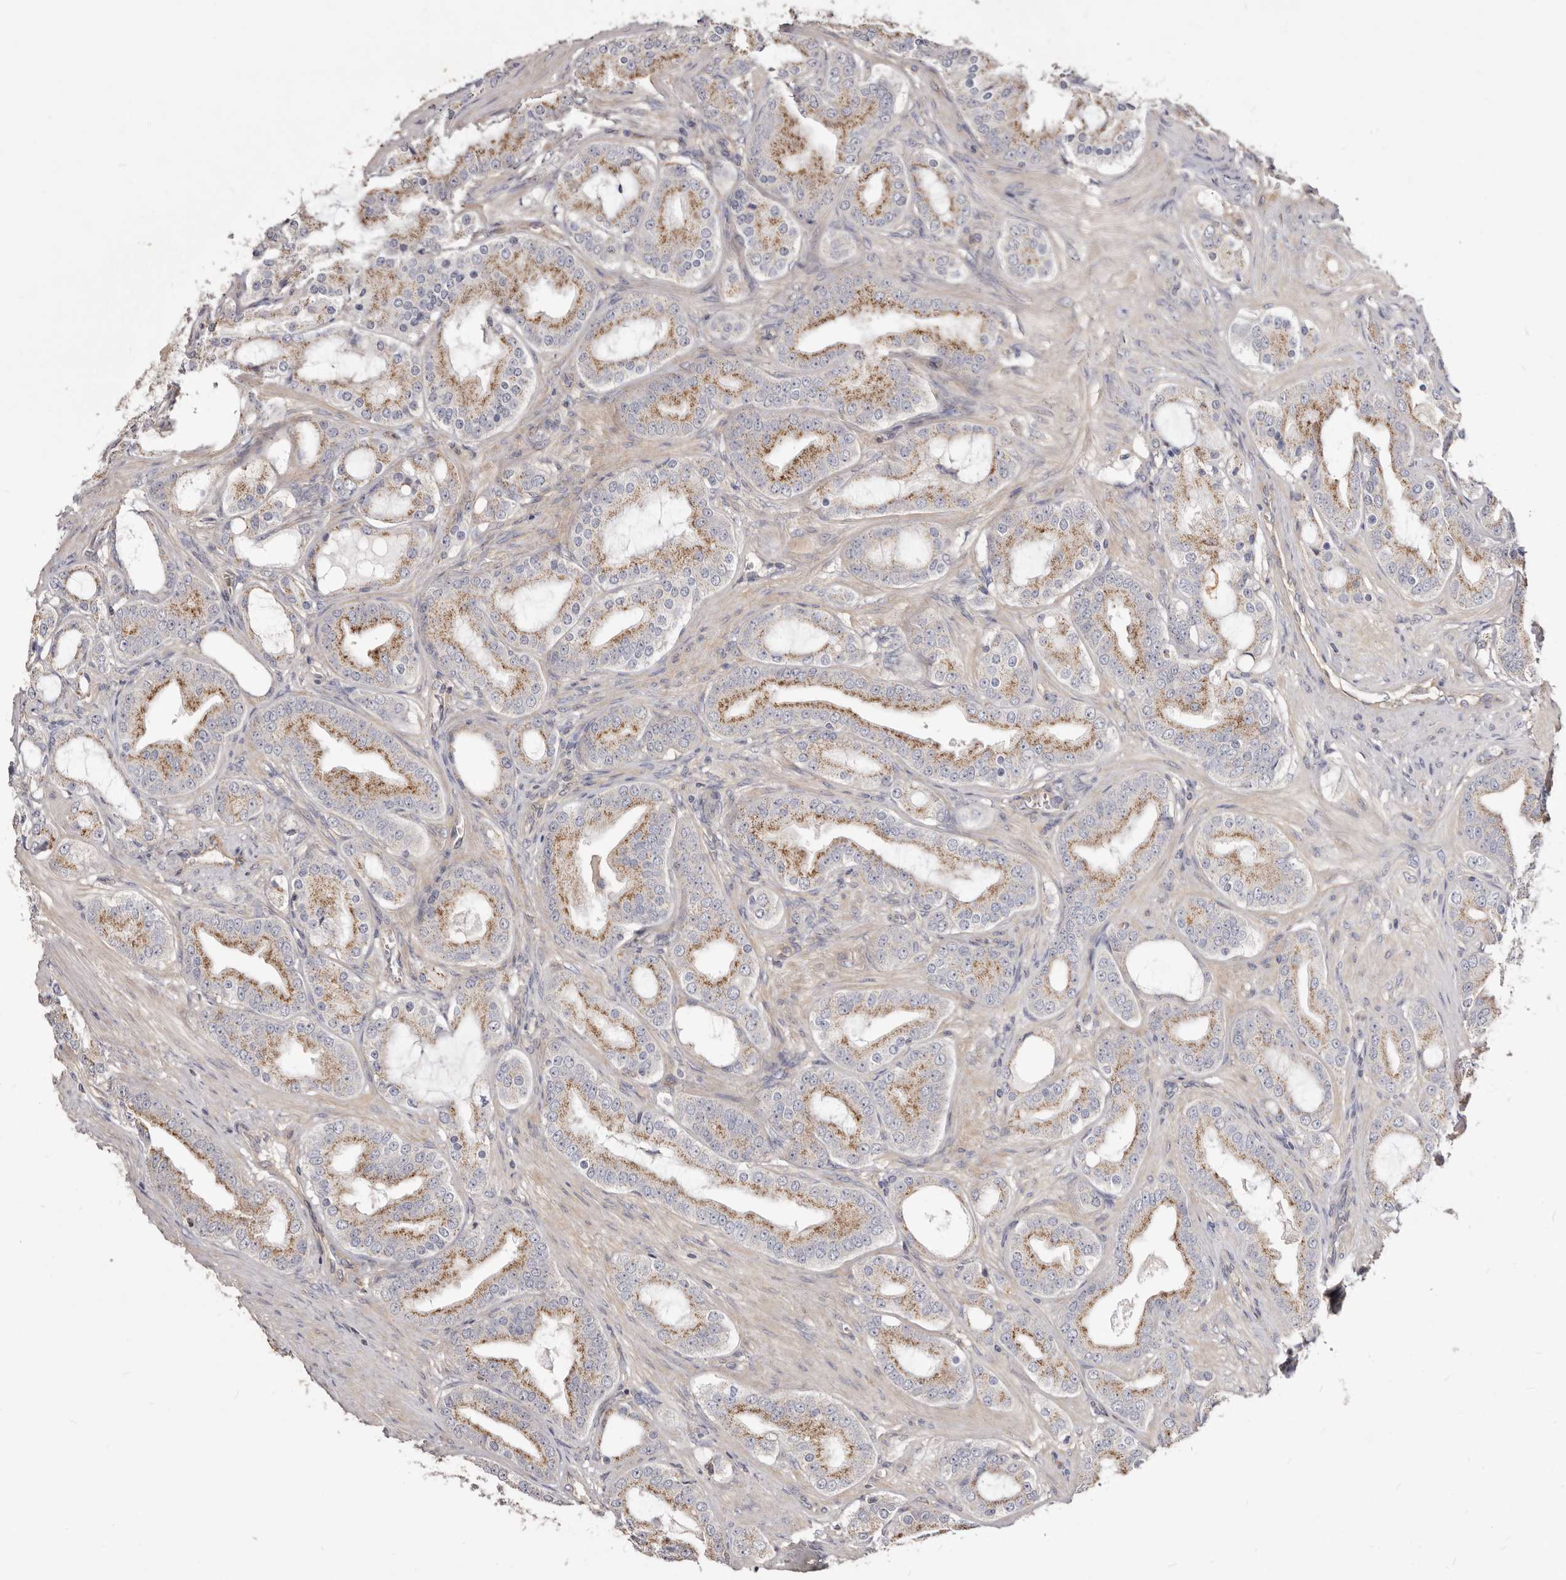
{"staining": {"intensity": "moderate", "quantity": "25%-75%", "location": "cytoplasmic/membranous"}, "tissue": "prostate cancer", "cell_type": "Tumor cells", "image_type": "cancer", "snomed": [{"axis": "morphology", "description": "Adenocarcinoma, High grade"}, {"axis": "topography", "description": "Prostate"}], "caption": "A histopathology image of human prostate adenocarcinoma (high-grade) stained for a protein demonstrates moderate cytoplasmic/membranous brown staining in tumor cells. Nuclei are stained in blue.", "gene": "LRRC25", "patient": {"sex": "male", "age": 60}}